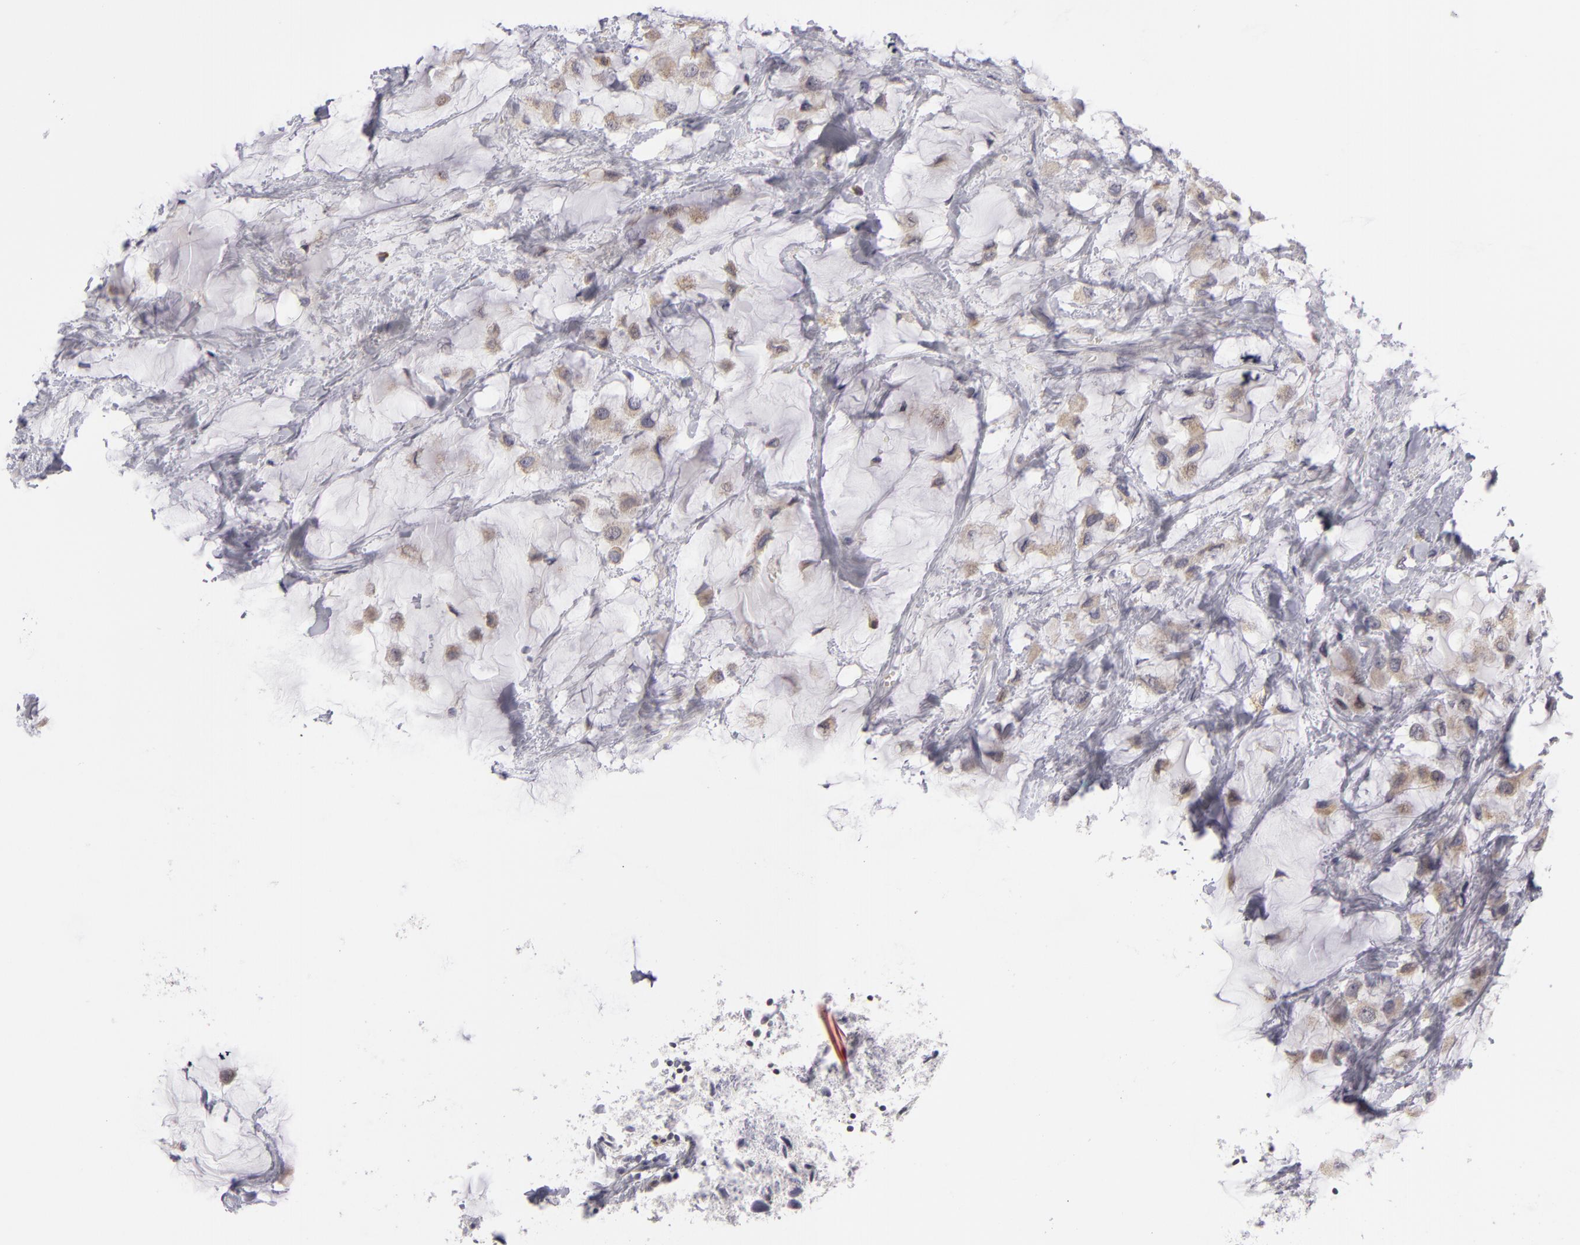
{"staining": {"intensity": "weak", "quantity": ">75%", "location": "cytoplasmic/membranous"}, "tissue": "breast cancer", "cell_type": "Tumor cells", "image_type": "cancer", "snomed": [{"axis": "morphology", "description": "Lobular carcinoma"}, {"axis": "topography", "description": "Breast"}], "caption": "Tumor cells reveal low levels of weak cytoplasmic/membranous staining in approximately >75% of cells in breast lobular carcinoma. (DAB IHC, brown staining for protein, blue staining for nuclei).", "gene": "ATP2B3", "patient": {"sex": "female", "age": 85}}